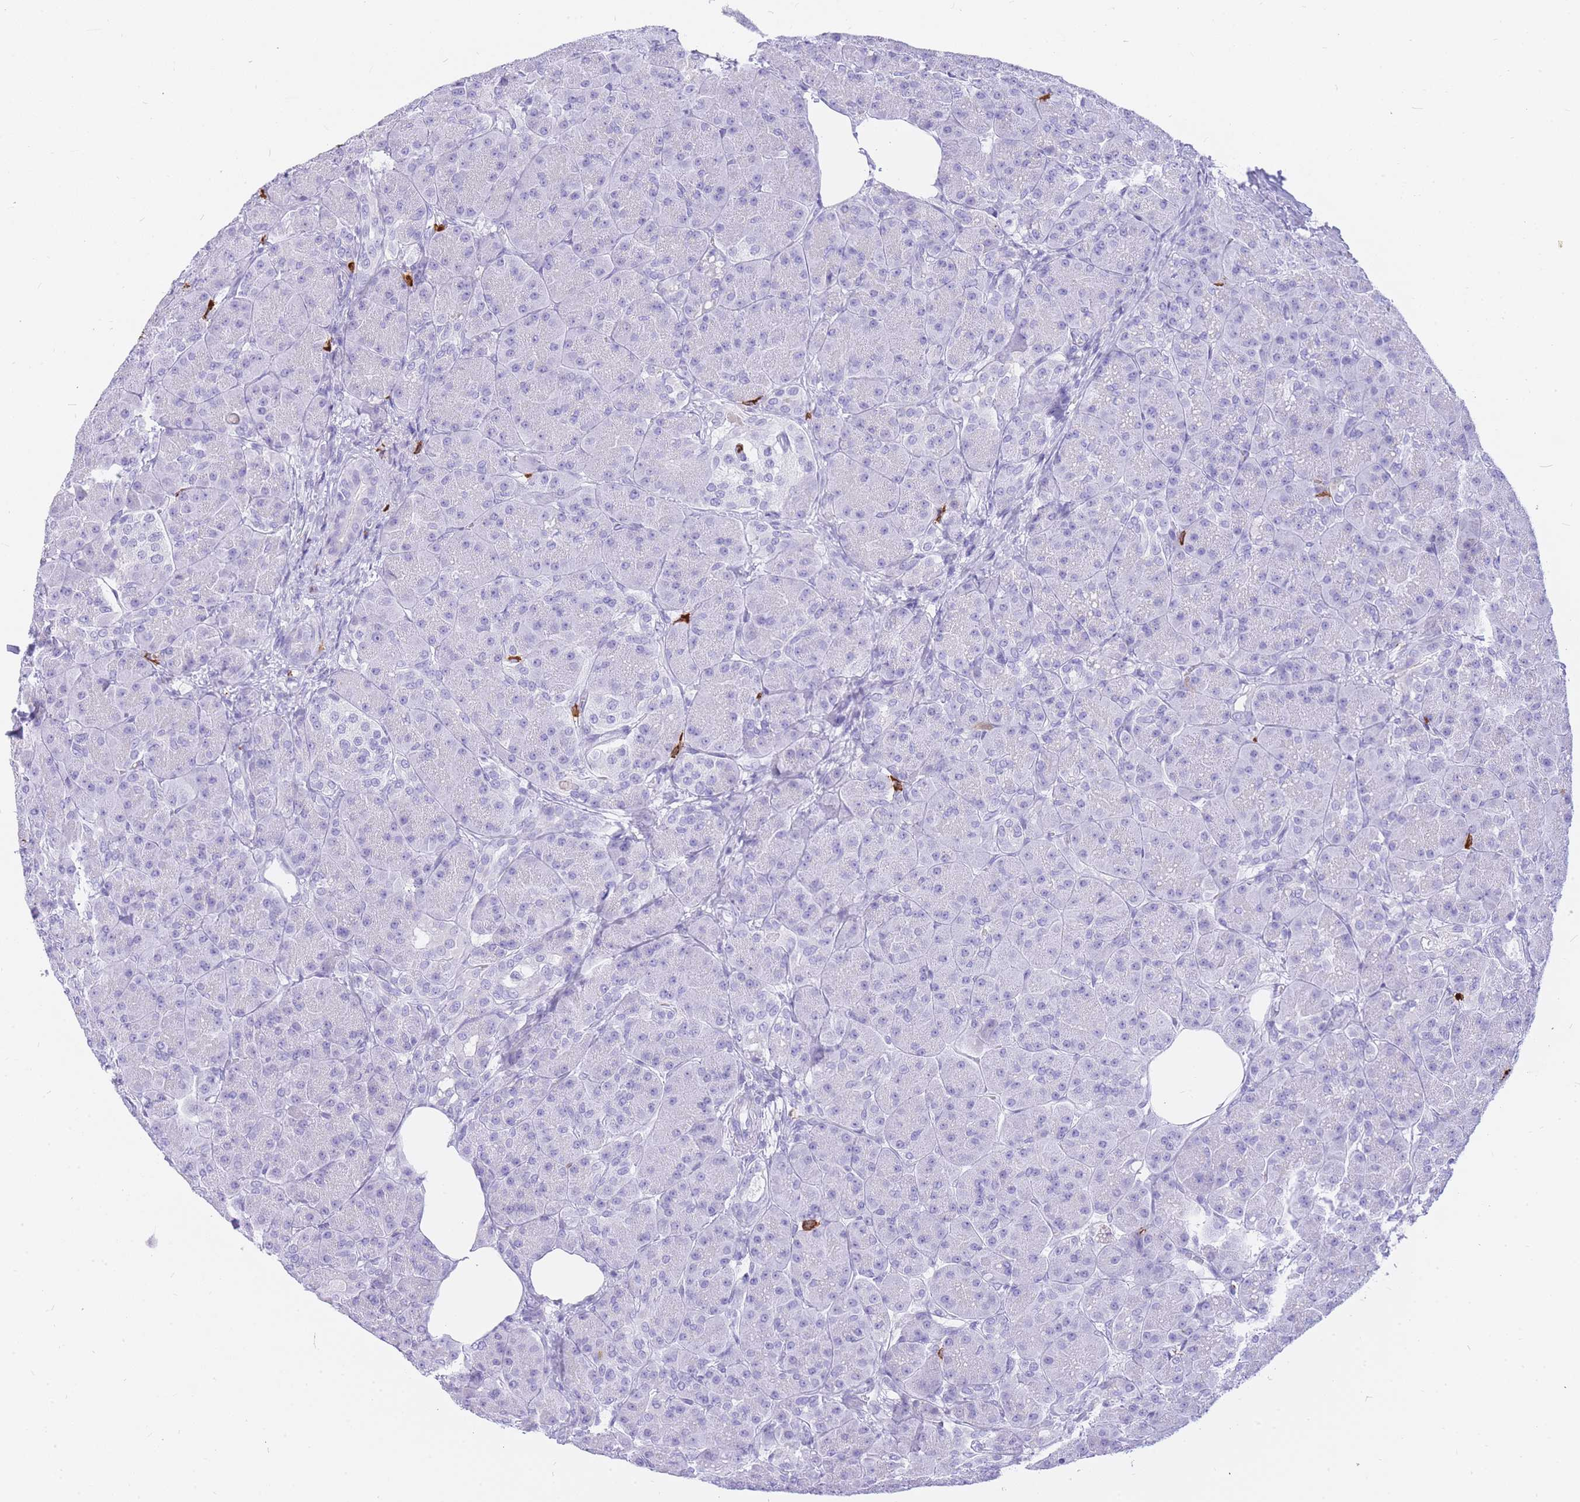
{"staining": {"intensity": "negative", "quantity": "none", "location": "none"}, "tissue": "pancreas", "cell_type": "Exocrine glandular cells", "image_type": "normal", "snomed": [{"axis": "morphology", "description": "Normal tissue, NOS"}, {"axis": "topography", "description": "Pancreas"}], "caption": "Histopathology image shows no significant protein positivity in exocrine glandular cells of unremarkable pancreas.", "gene": "HERC1", "patient": {"sex": "male", "age": 63}}